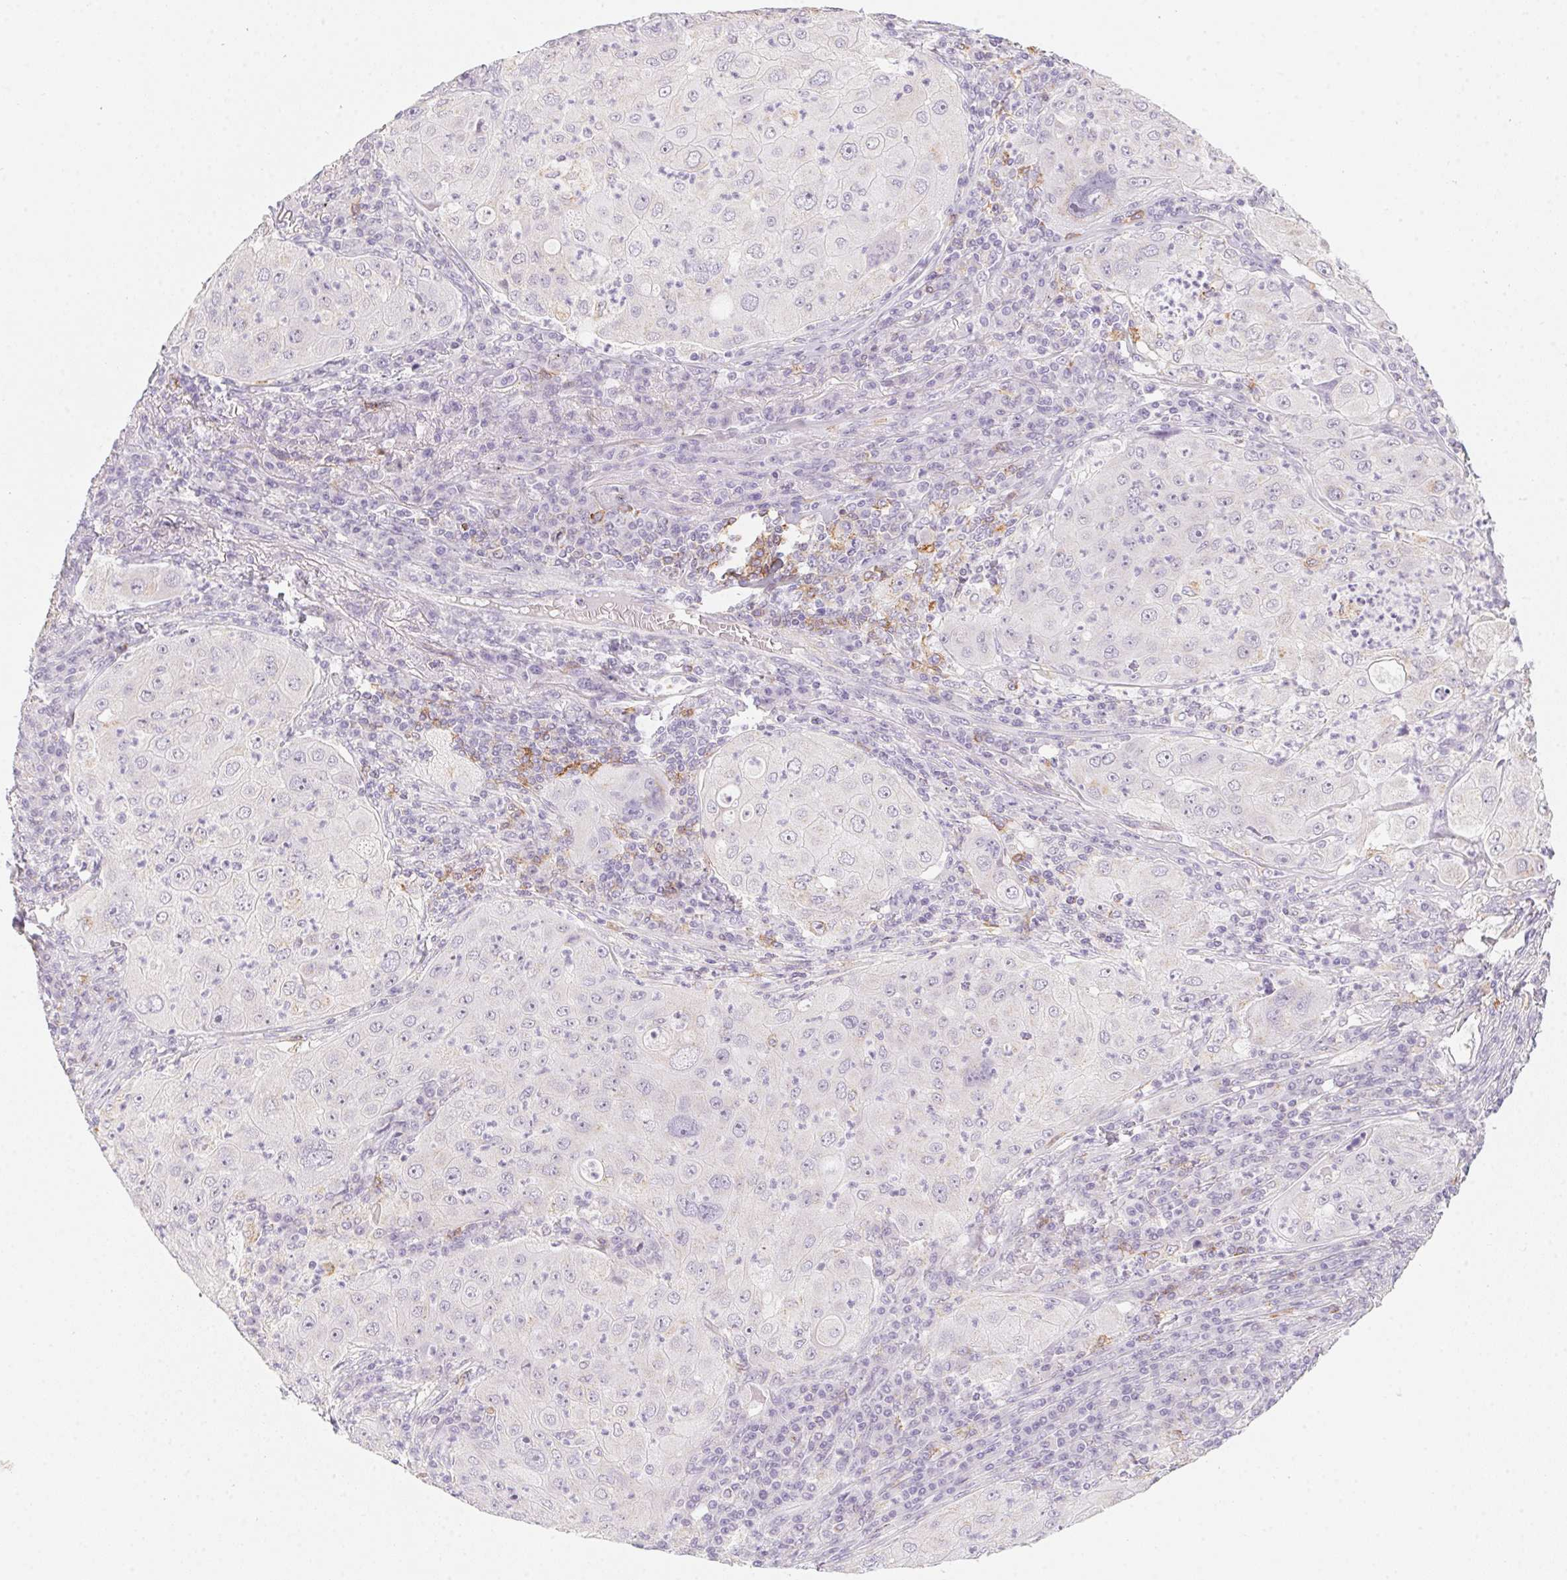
{"staining": {"intensity": "negative", "quantity": "none", "location": "none"}, "tissue": "lung cancer", "cell_type": "Tumor cells", "image_type": "cancer", "snomed": [{"axis": "morphology", "description": "Squamous cell carcinoma, NOS"}, {"axis": "topography", "description": "Lung"}], "caption": "Human lung cancer stained for a protein using immunohistochemistry demonstrates no staining in tumor cells.", "gene": "PRPH", "patient": {"sex": "female", "age": 59}}